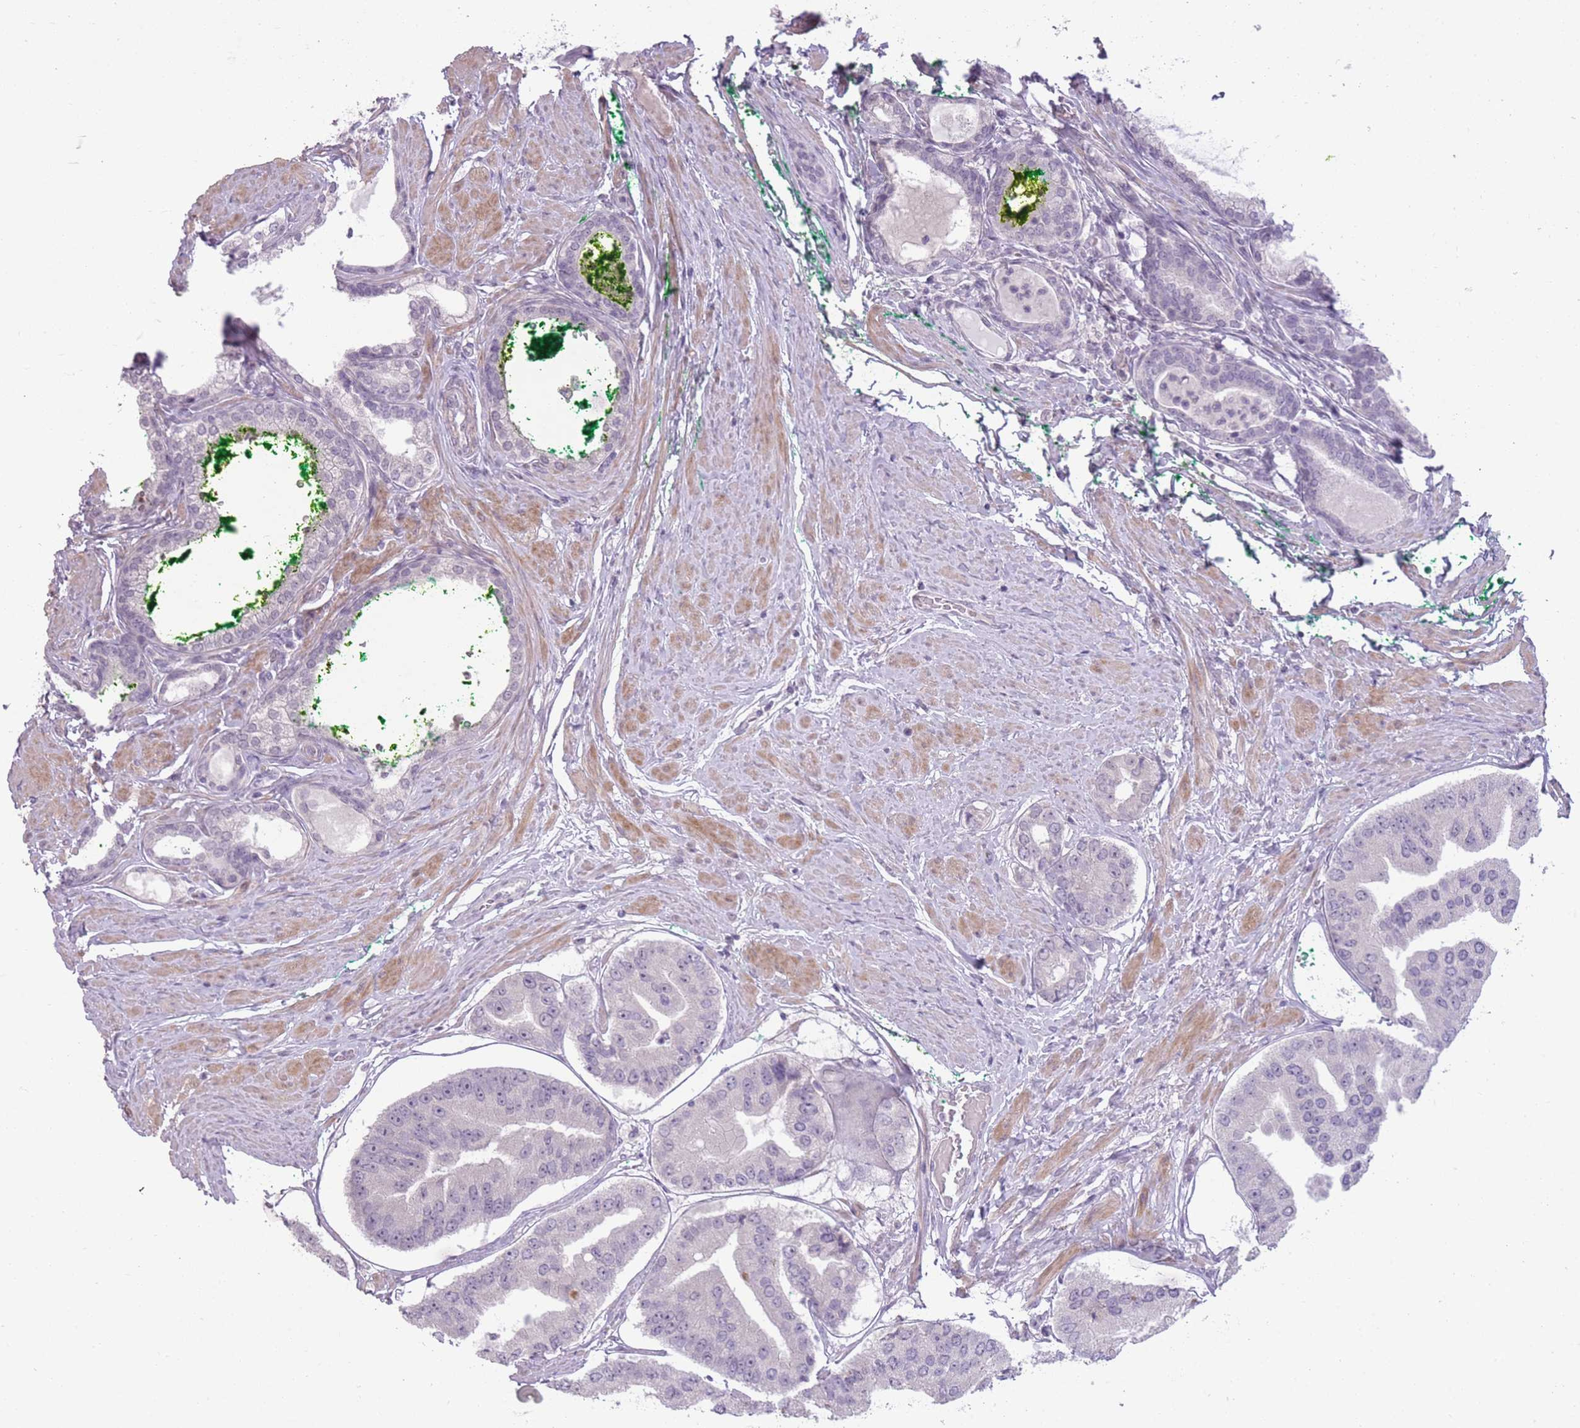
{"staining": {"intensity": "negative", "quantity": "none", "location": "none"}, "tissue": "prostate cancer", "cell_type": "Tumor cells", "image_type": "cancer", "snomed": [{"axis": "morphology", "description": "Adenocarcinoma, High grade"}, {"axis": "topography", "description": "Prostate"}], "caption": "Immunohistochemistry (IHC) of prostate adenocarcinoma (high-grade) shows no staining in tumor cells. (Stains: DAB immunohistochemistry (IHC) with hematoxylin counter stain, Microscopy: brightfield microscopy at high magnification).", "gene": "ZBTB24", "patient": {"sex": "male", "age": 63}}